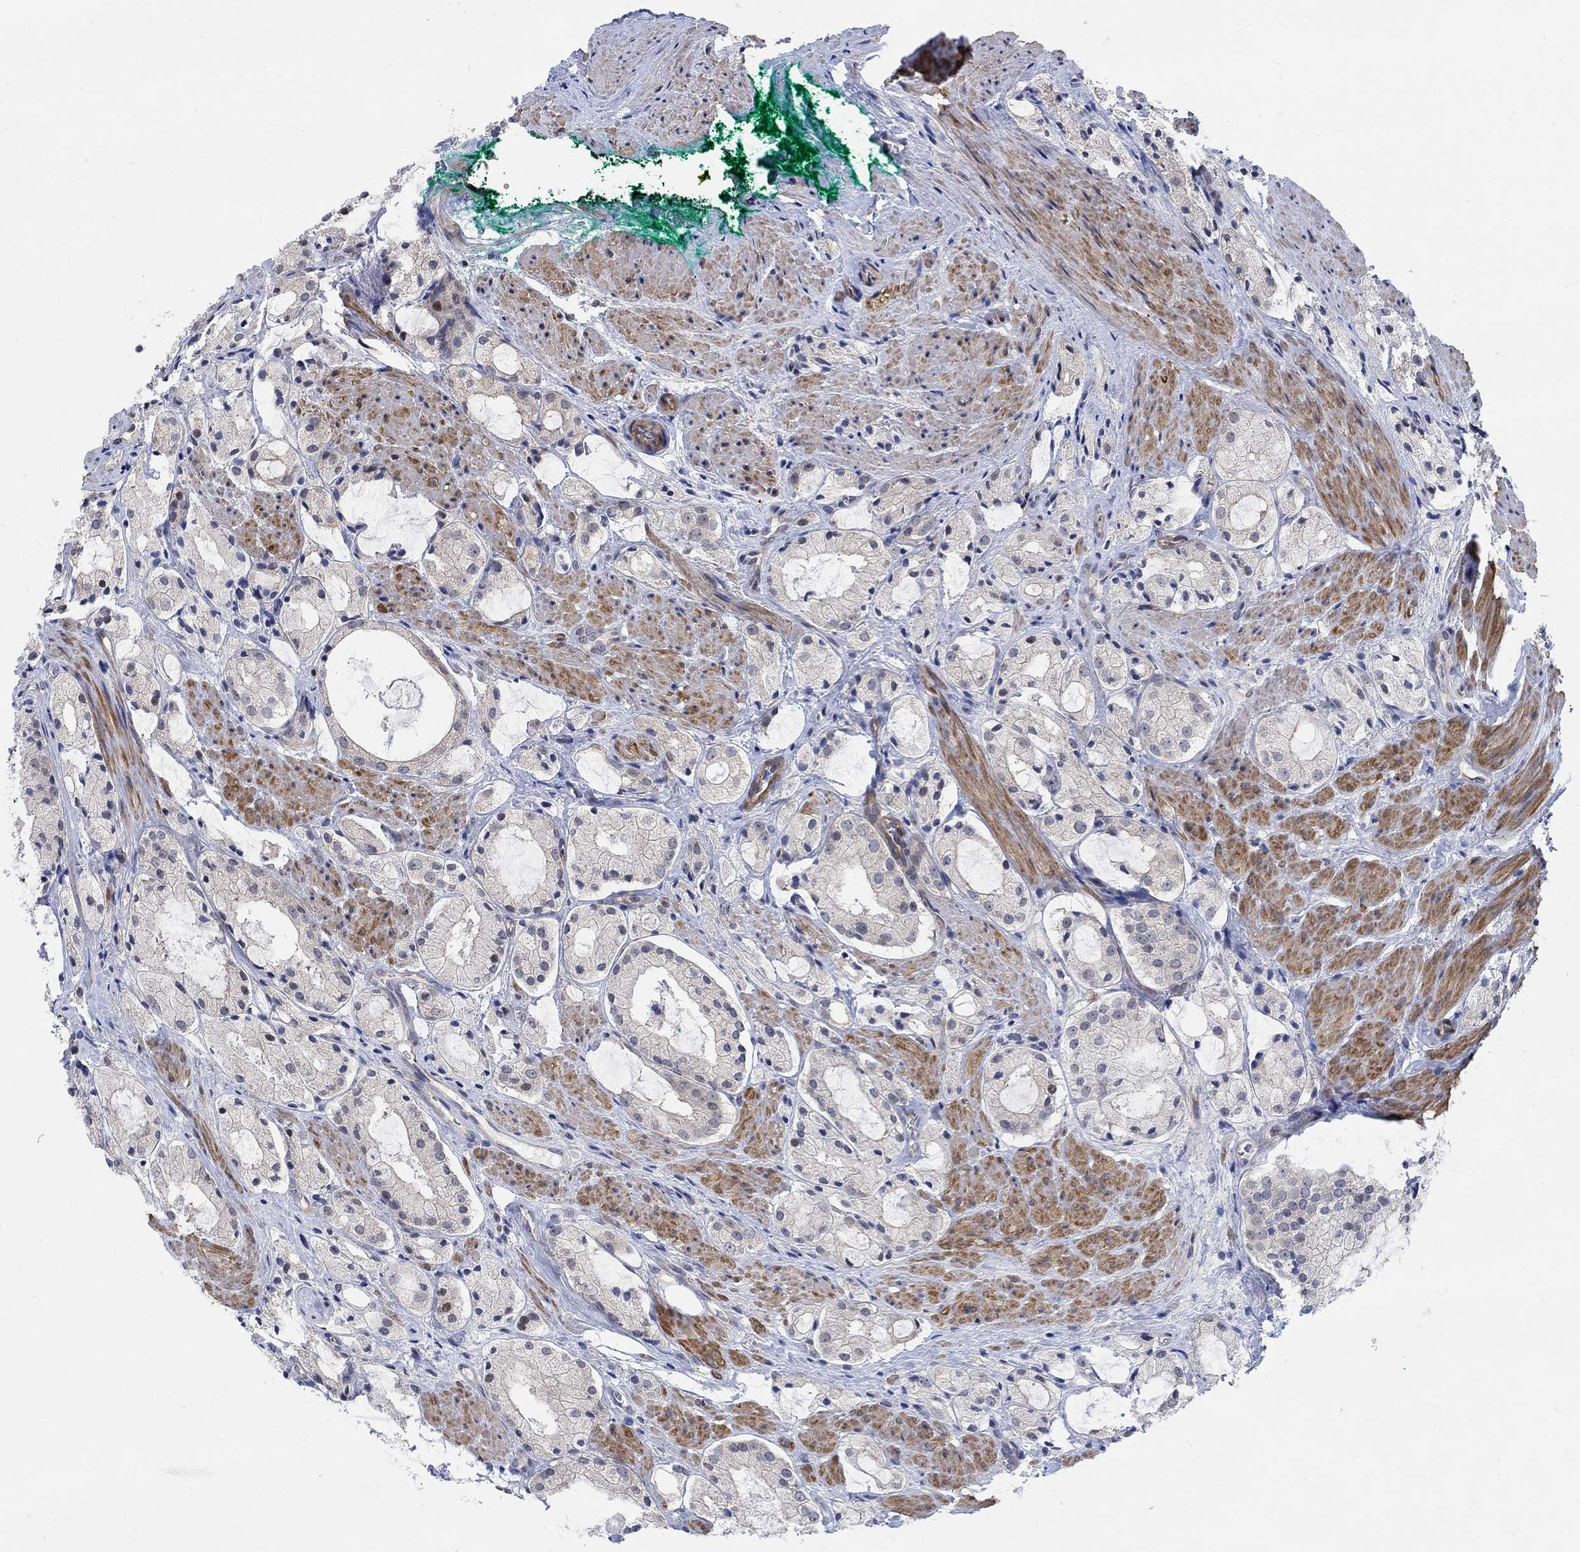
{"staining": {"intensity": "negative", "quantity": "none", "location": "none"}, "tissue": "prostate cancer", "cell_type": "Tumor cells", "image_type": "cancer", "snomed": [{"axis": "morphology", "description": "Adenocarcinoma, NOS"}, {"axis": "morphology", "description": "Adenocarcinoma, High grade"}, {"axis": "topography", "description": "Prostate"}], "caption": "The histopathology image reveals no significant positivity in tumor cells of prostate cancer (high-grade adenocarcinoma). Brightfield microscopy of IHC stained with DAB (brown) and hematoxylin (blue), captured at high magnification.", "gene": "KCNH8", "patient": {"sex": "male", "age": 64}}